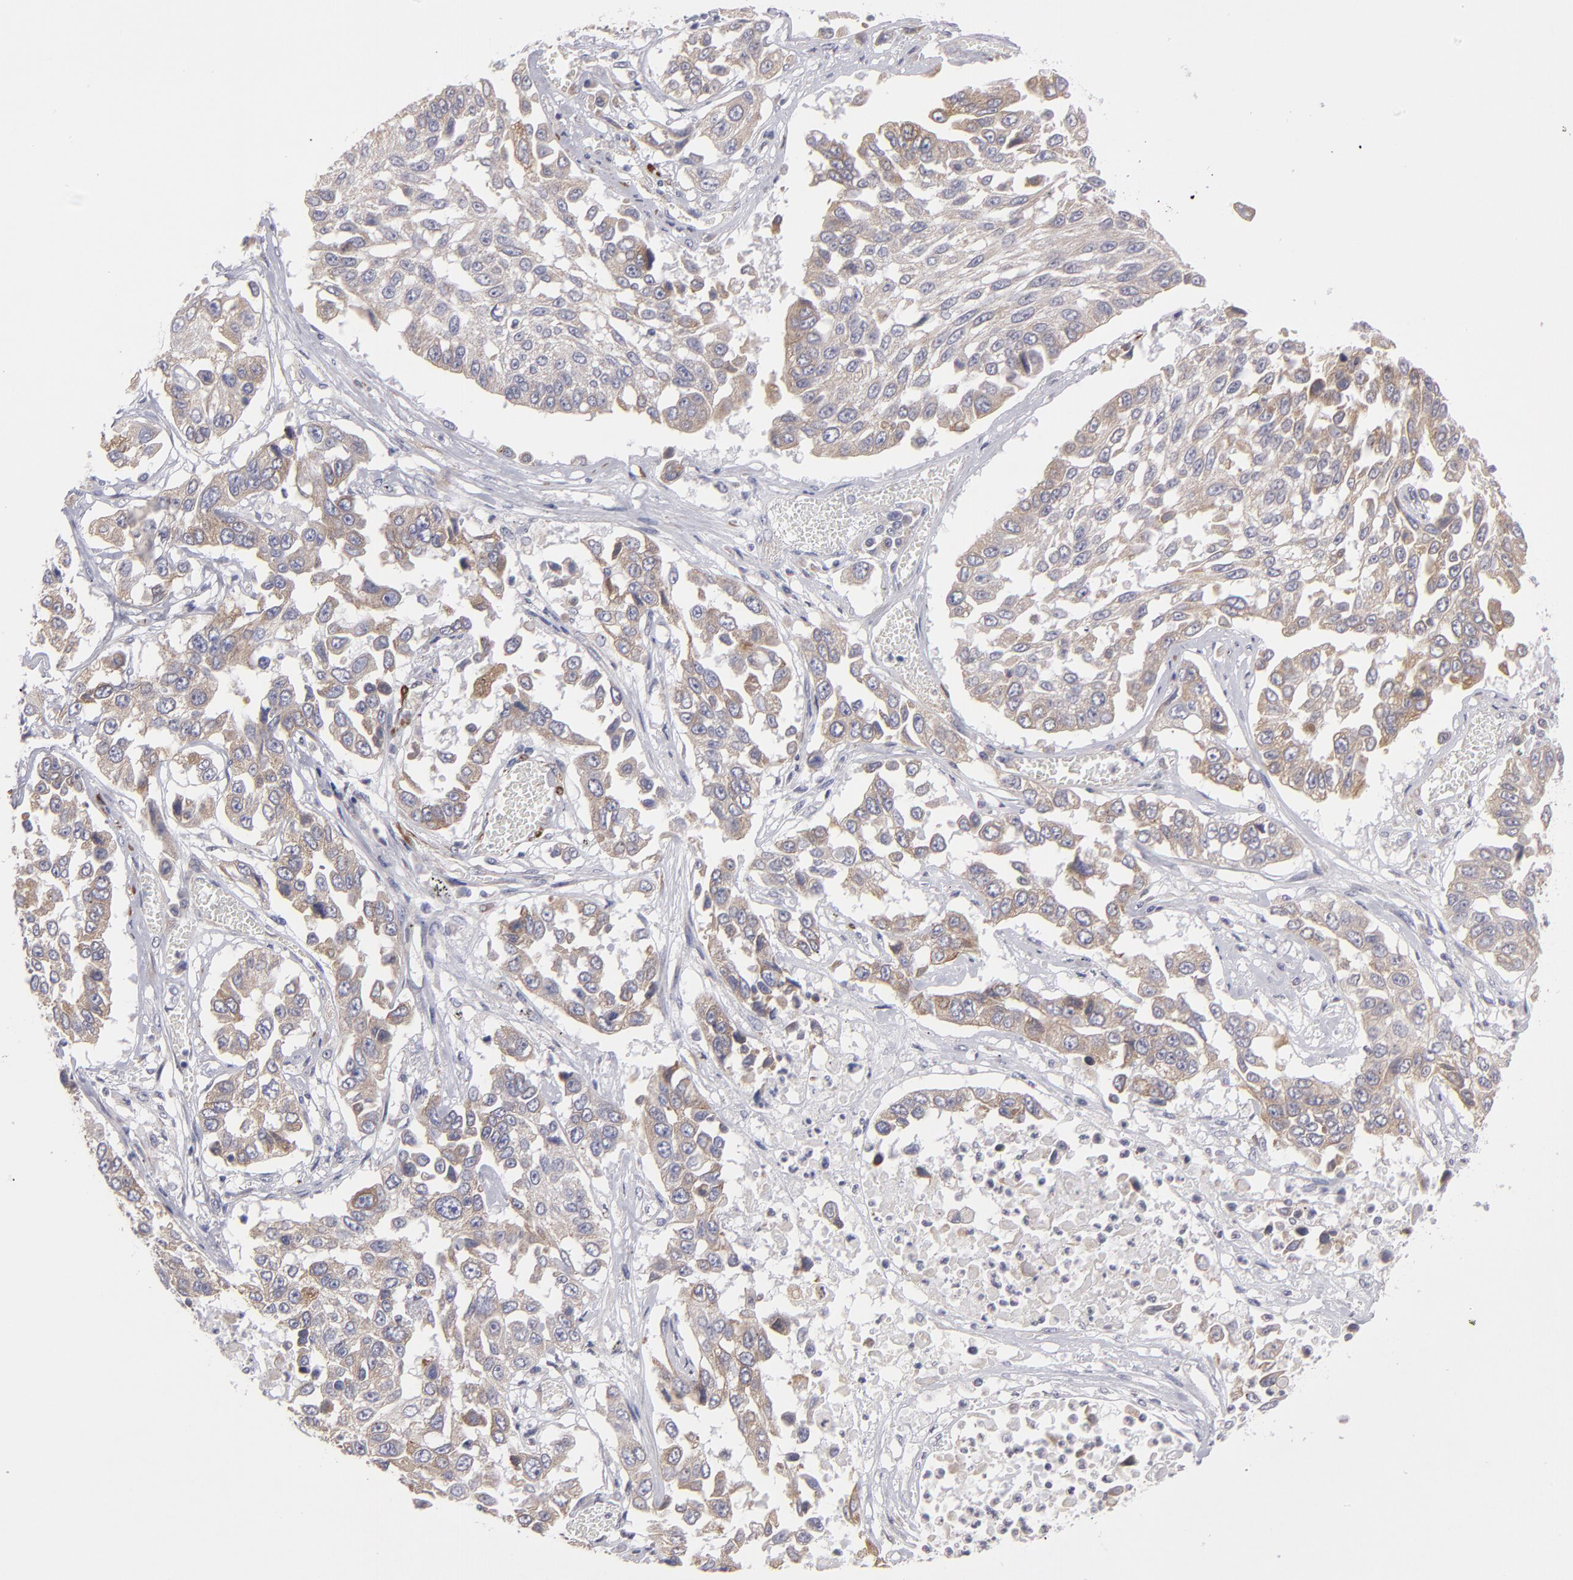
{"staining": {"intensity": "weak", "quantity": ">75%", "location": "cytoplasmic/membranous"}, "tissue": "lung cancer", "cell_type": "Tumor cells", "image_type": "cancer", "snomed": [{"axis": "morphology", "description": "Squamous cell carcinoma, NOS"}, {"axis": "topography", "description": "Lung"}], "caption": "Lung cancer stained with DAB (3,3'-diaminobenzidine) immunohistochemistry (IHC) reveals low levels of weak cytoplasmic/membranous expression in about >75% of tumor cells.", "gene": "SLMAP", "patient": {"sex": "male", "age": 71}}